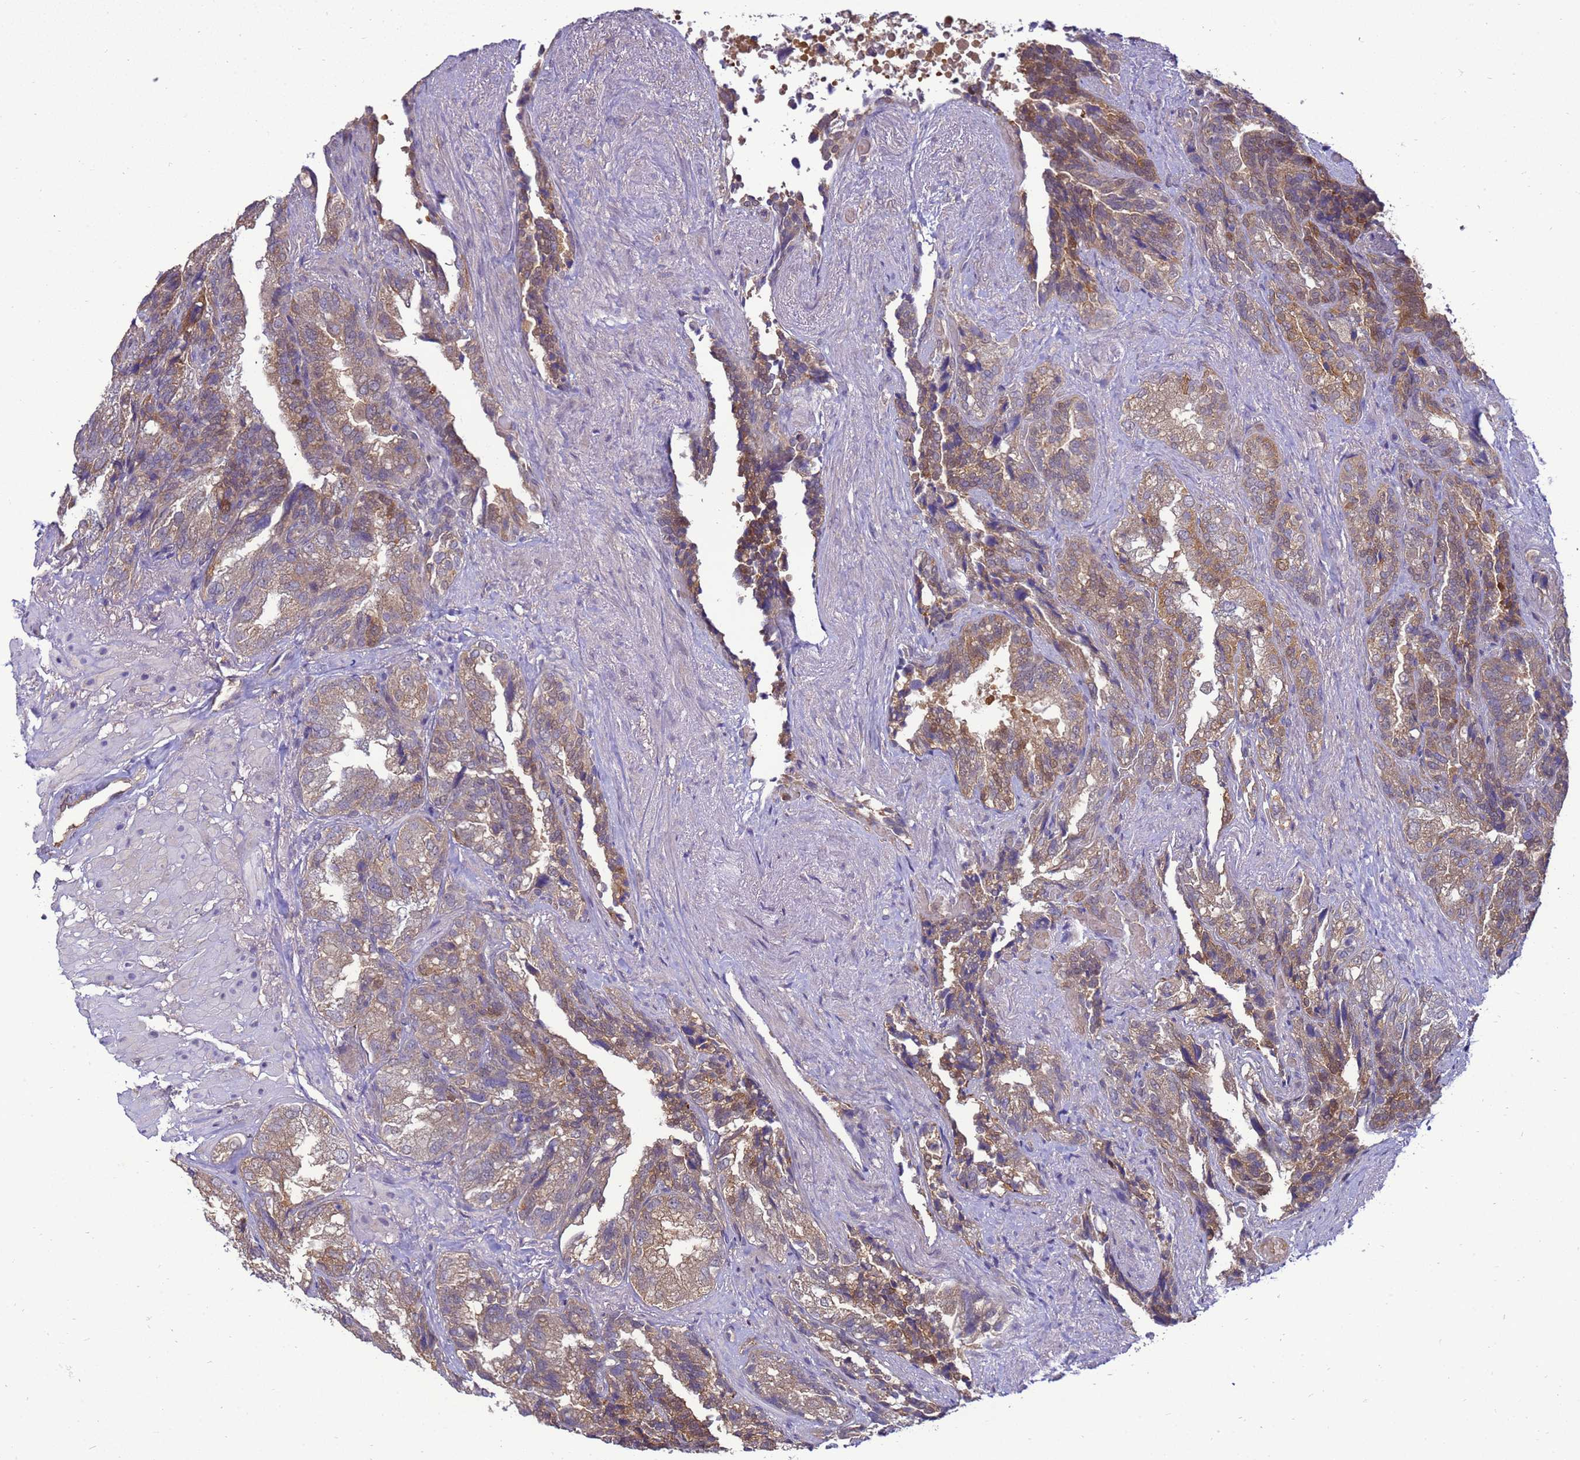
{"staining": {"intensity": "moderate", "quantity": ">75%", "location": "cytoplasmic/membranous"}, "tissue": "seminal vesicle", "cell_type": "Glandular cells", "image_type": "normal", "snomed": [{"axis": "morphology", "description": "Normal tissue, NOS"}, {"axis": "topography", "description": "Seminal veicle"}, {"axis": "topography", "description": "Peripheral nerve tissue"}], "caption": "Glandular cells exhibit medium levels of moderate cytoplasmic/membranous positivity in approximately >75% of cells in normal seminal vesicle. (Brightfield microscopy of DAB IHC at high magnification).", "gene": "EIF4EBP3", "patient": {"sex": "male", "age": 63}}